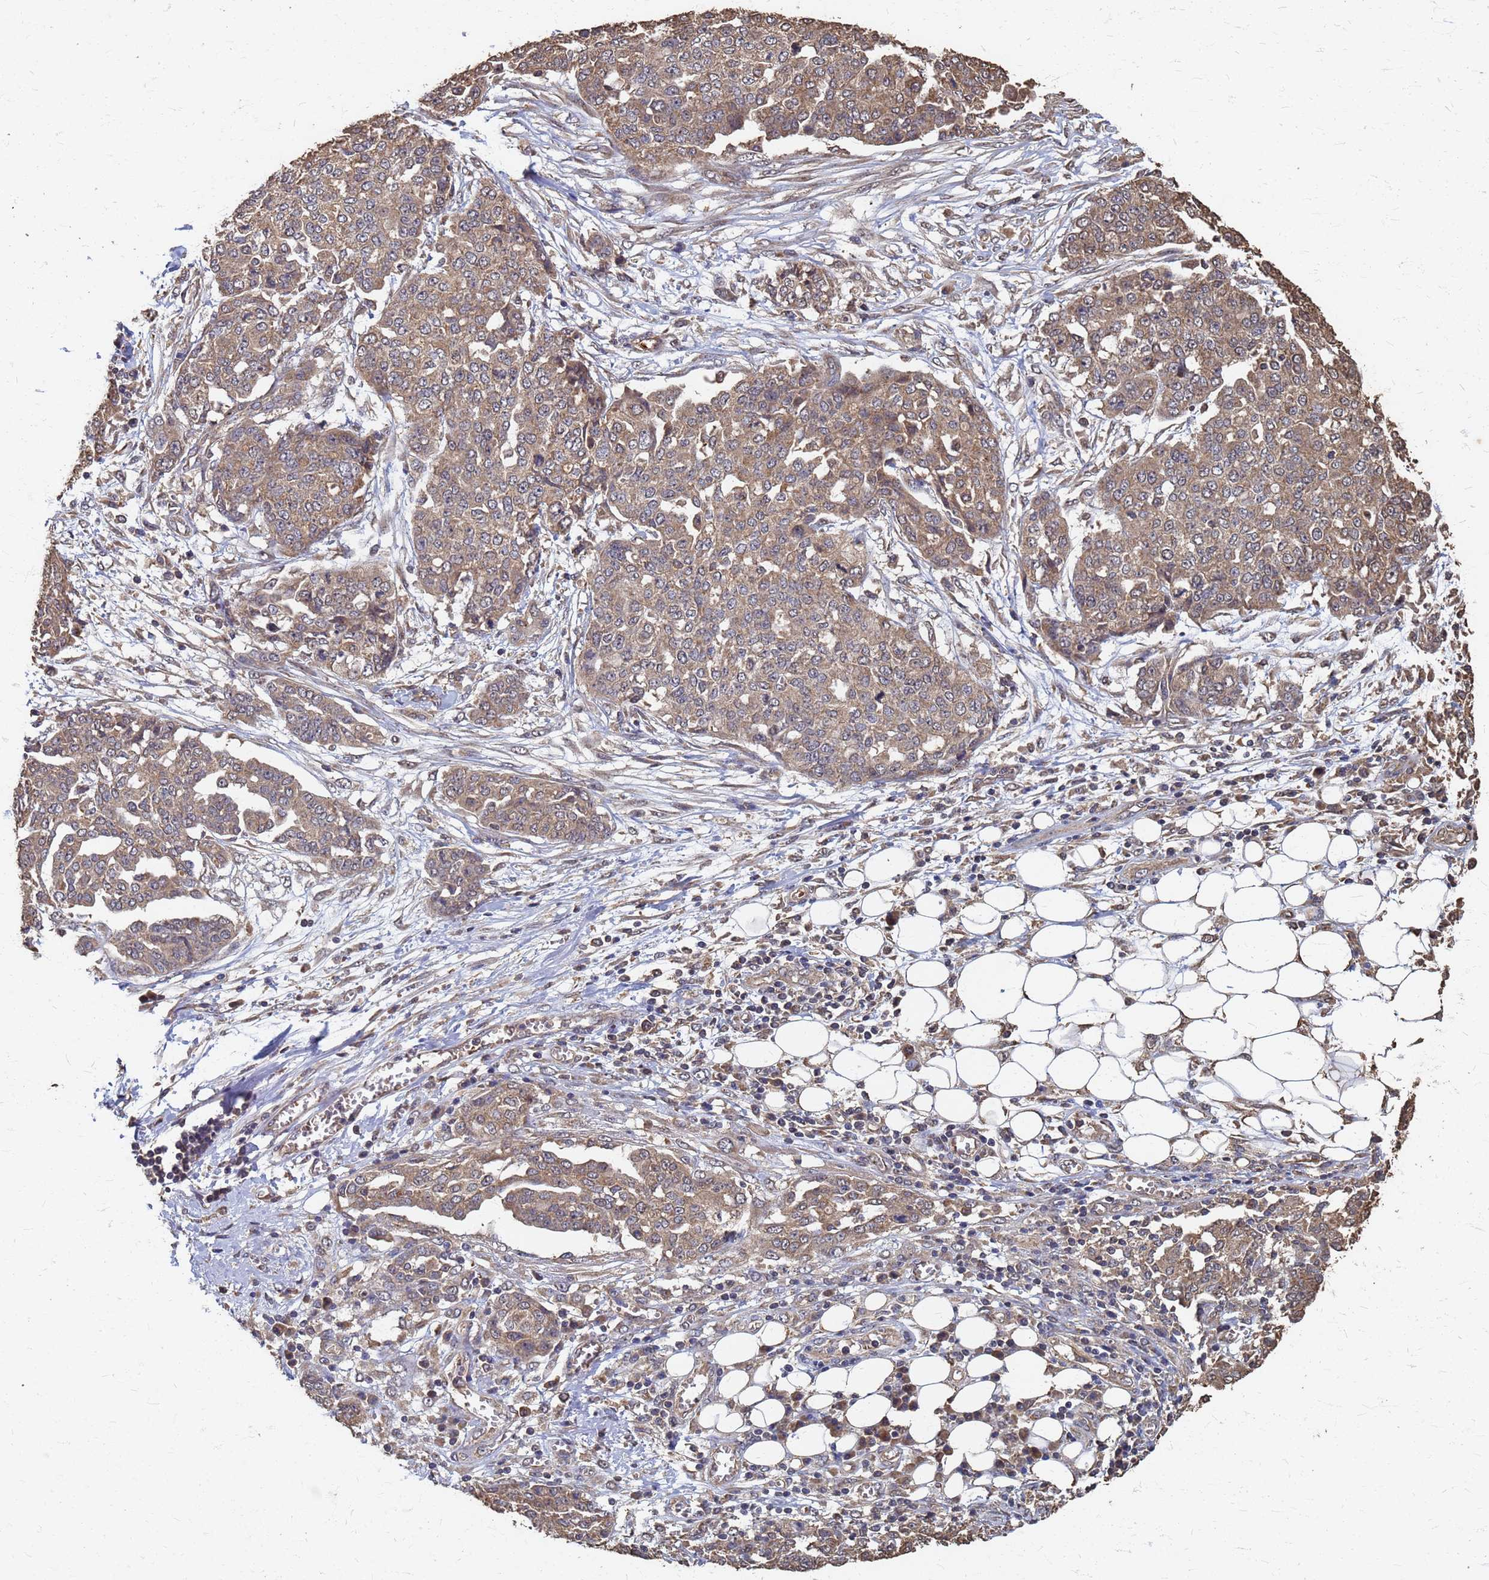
{"staining": {"intensity": "moderate", "quantity": ">75%", "location": "cytoplasmic/membranous"}, "tissue": "ovarian cancer", "cell_type": "Tumor cells", "image_type": "cancer", "snomed": [{"axis": "morphology", "description": "Cystadenocarcinoma, serous, NOS"}, {"axis": "topography", "description": "Soft tissue"}, {"axis": "topography", "description": "Ovary"}], "caption": "A medium amount of moderate cytoplasmic/membranous staining is present in about >75% of tumor cells in ovarian serous cystadenocarcinoma tissue.", "gene": "DPH5", "patient": {"sex": "female", "age": 57}}